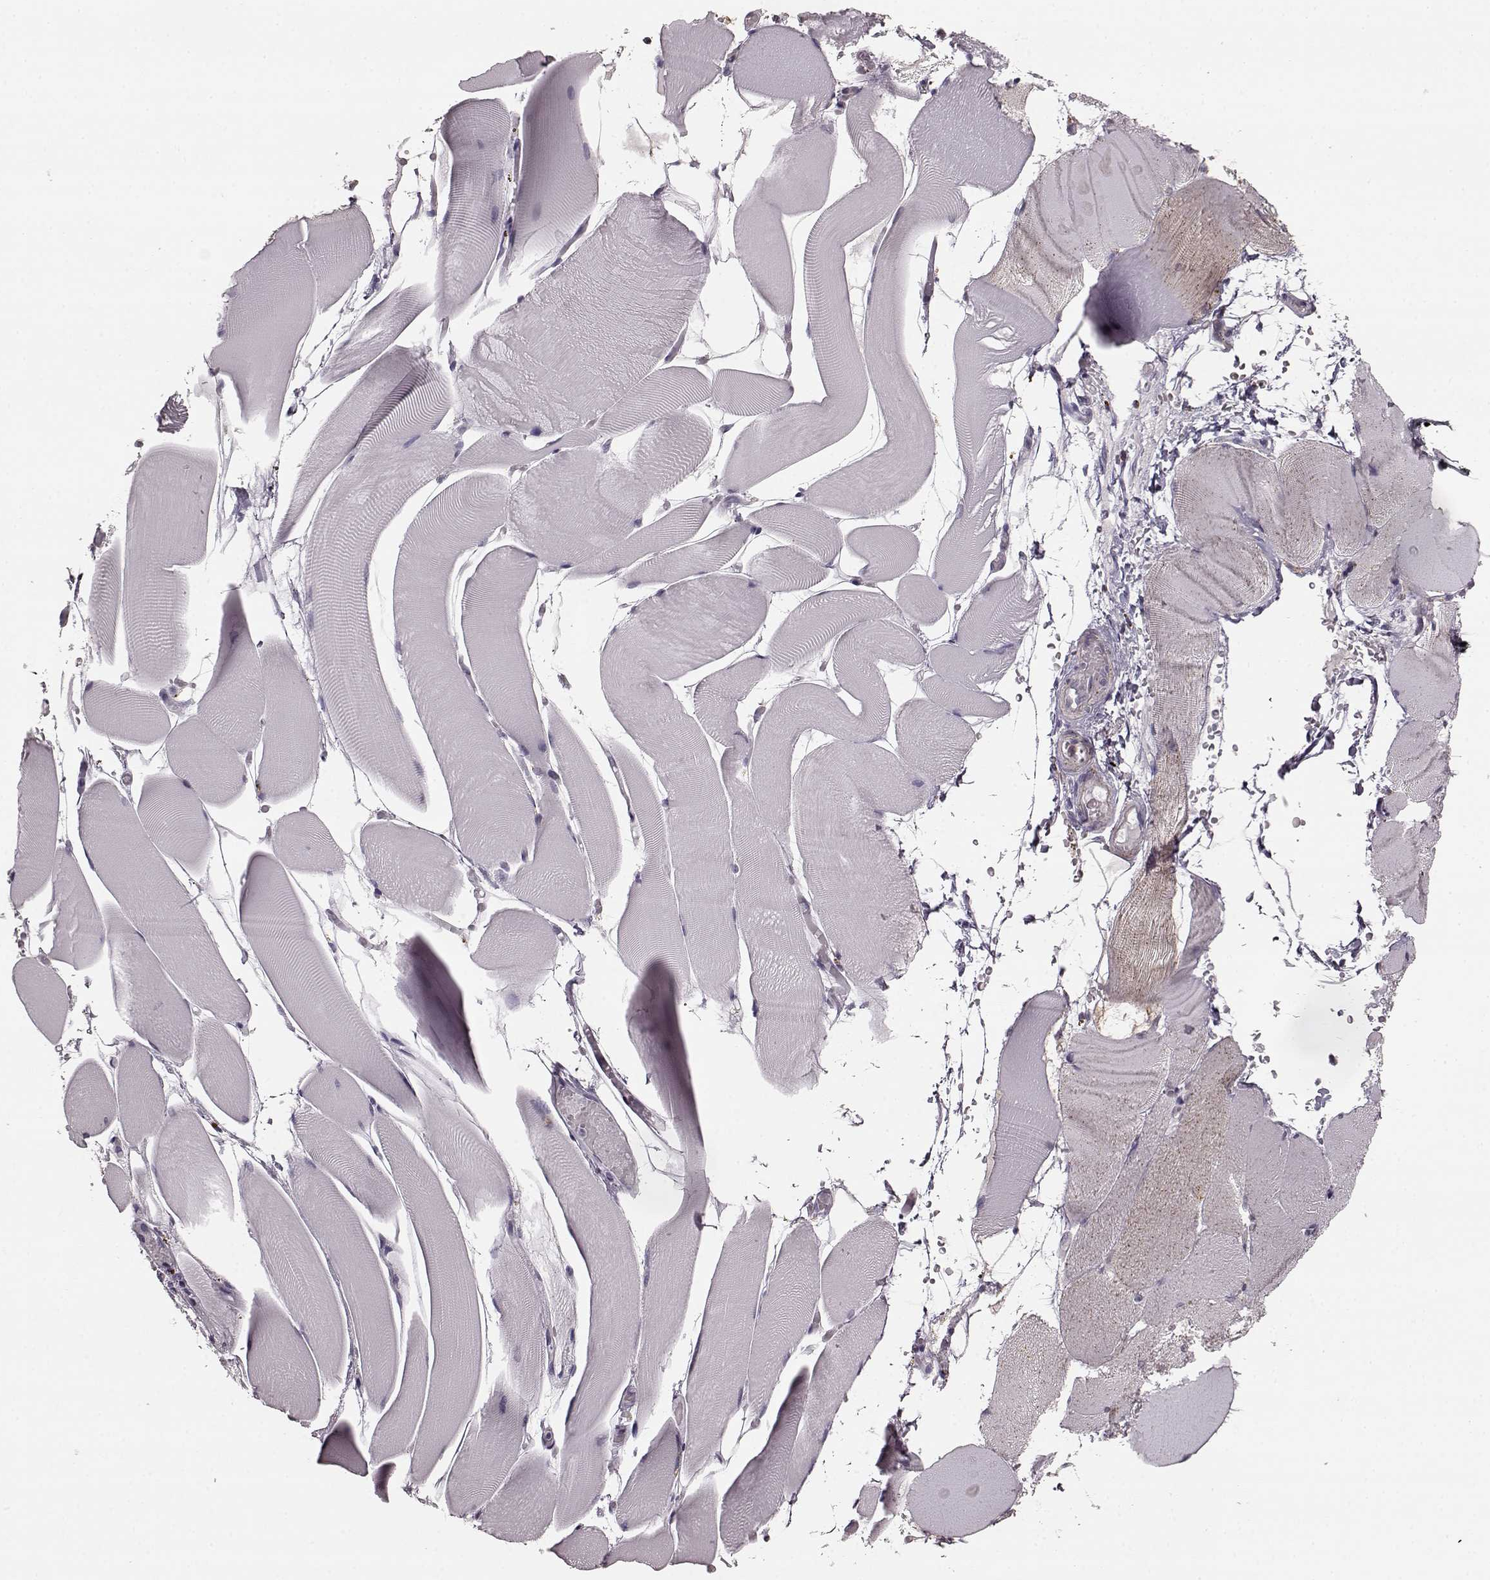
{"staining": {"intensity": "weak", "quantity": "<25%", "location": "cytoplasmic/membranous"}, "tissue": "skeletal muscle", "cell_type": "Myocytes", "image_type": "normal", "snomed": [{"axis": "morphology", "description": "Normal tissue, NOS"}, {"axis": "topography", "description": "Skeletal muscle"}], "caption": "Immunohistochemical staining of benign skeletal muscle reveals no significant staining in myocytes.", "gene": "GSS", "patient": {"sex": "female", "age": 37}}